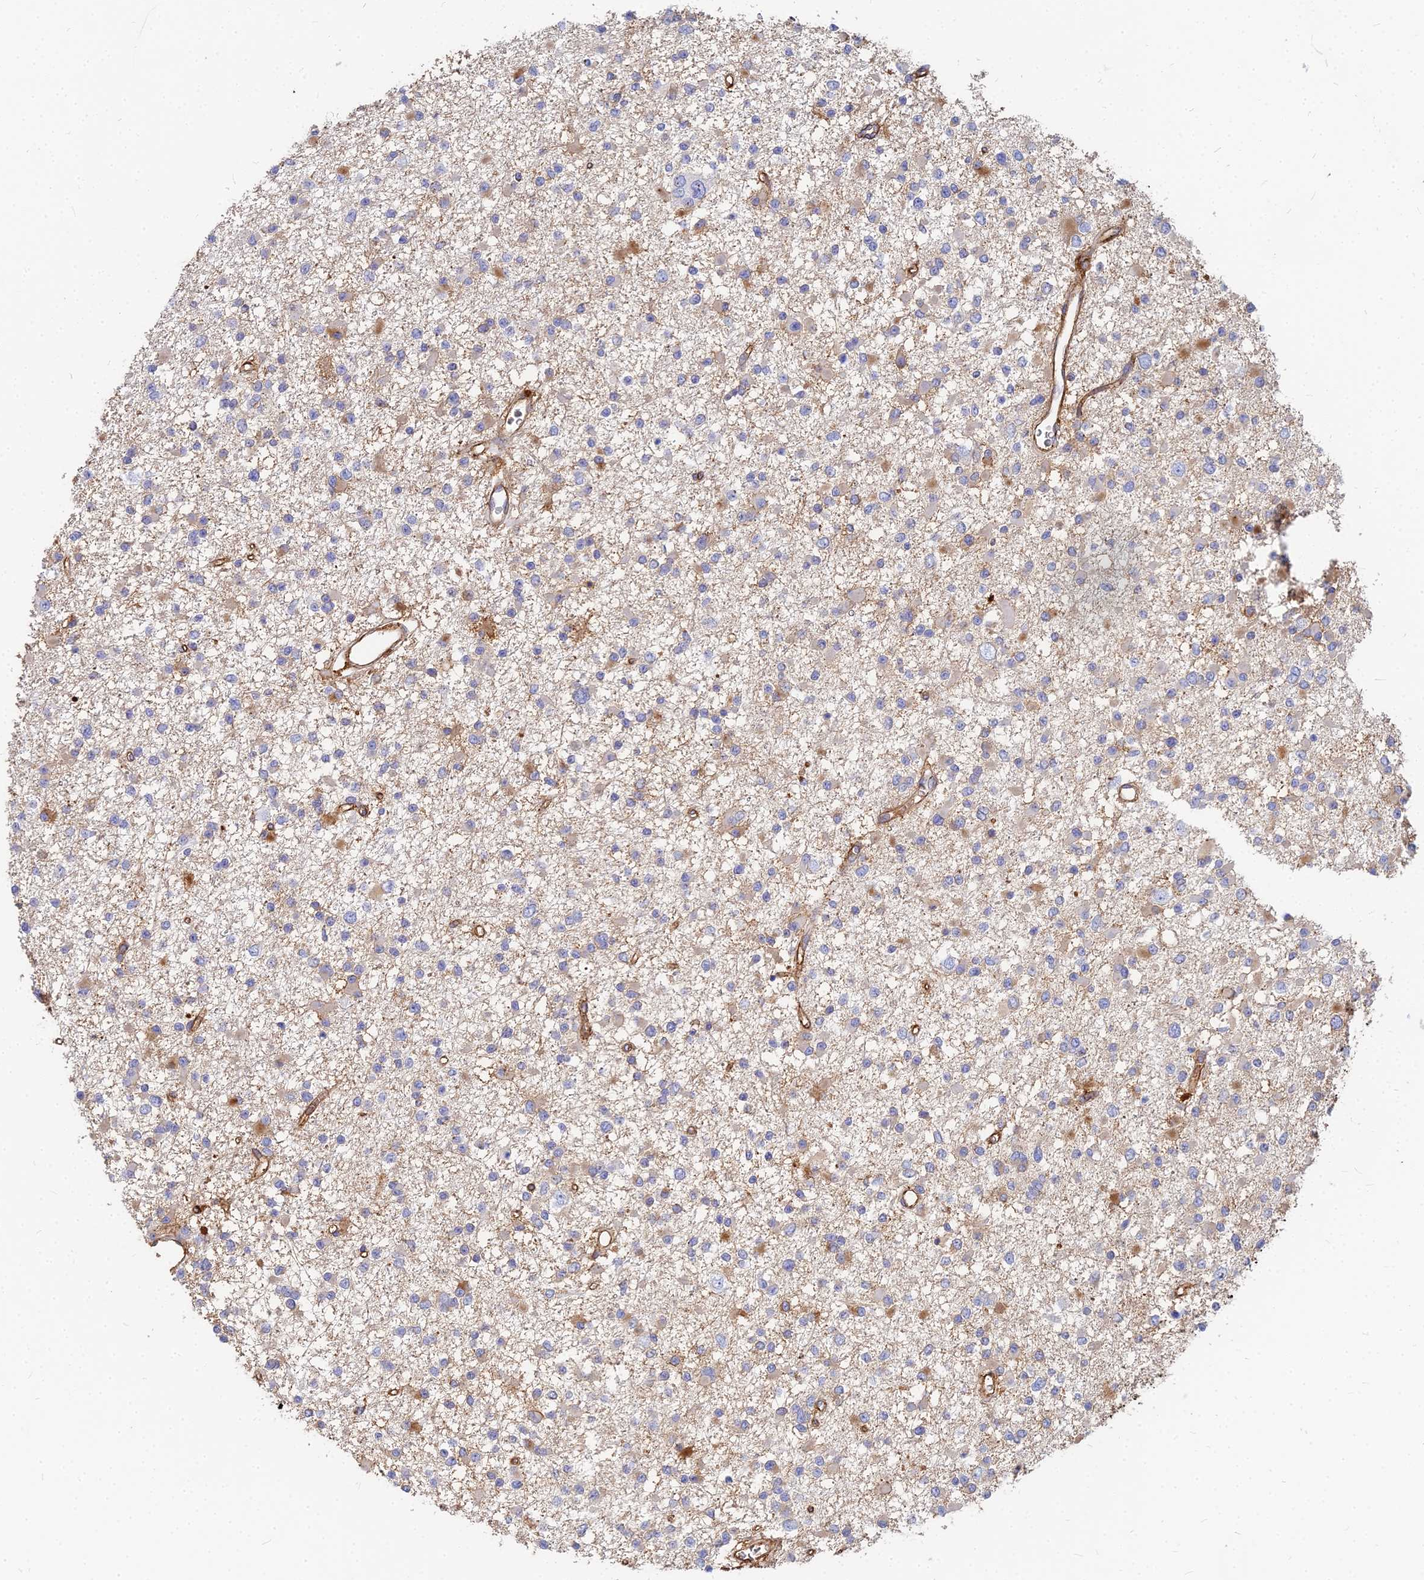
{"staining": {"intensity": "negative", "quantity": "none", "location": "none"}, "tissue": "glioma", "cell_type": "Tumor cells", "image_type": "cancer", "snomed": [{"axis": "morphology", "description": "Glioma, malignant, Low grade"}, {"axis": "topography", "description": "Brain"}], "caption": "Immunohistochemistry of glioma demonstrates no staining in tumor cells. (DAB (3,3'-diaminobenzidine) immunohistochemistry (IHC) with hematoxylin counter stain).", "gene": "VAT1", "patient": {"sex": "female", "age": 22}}